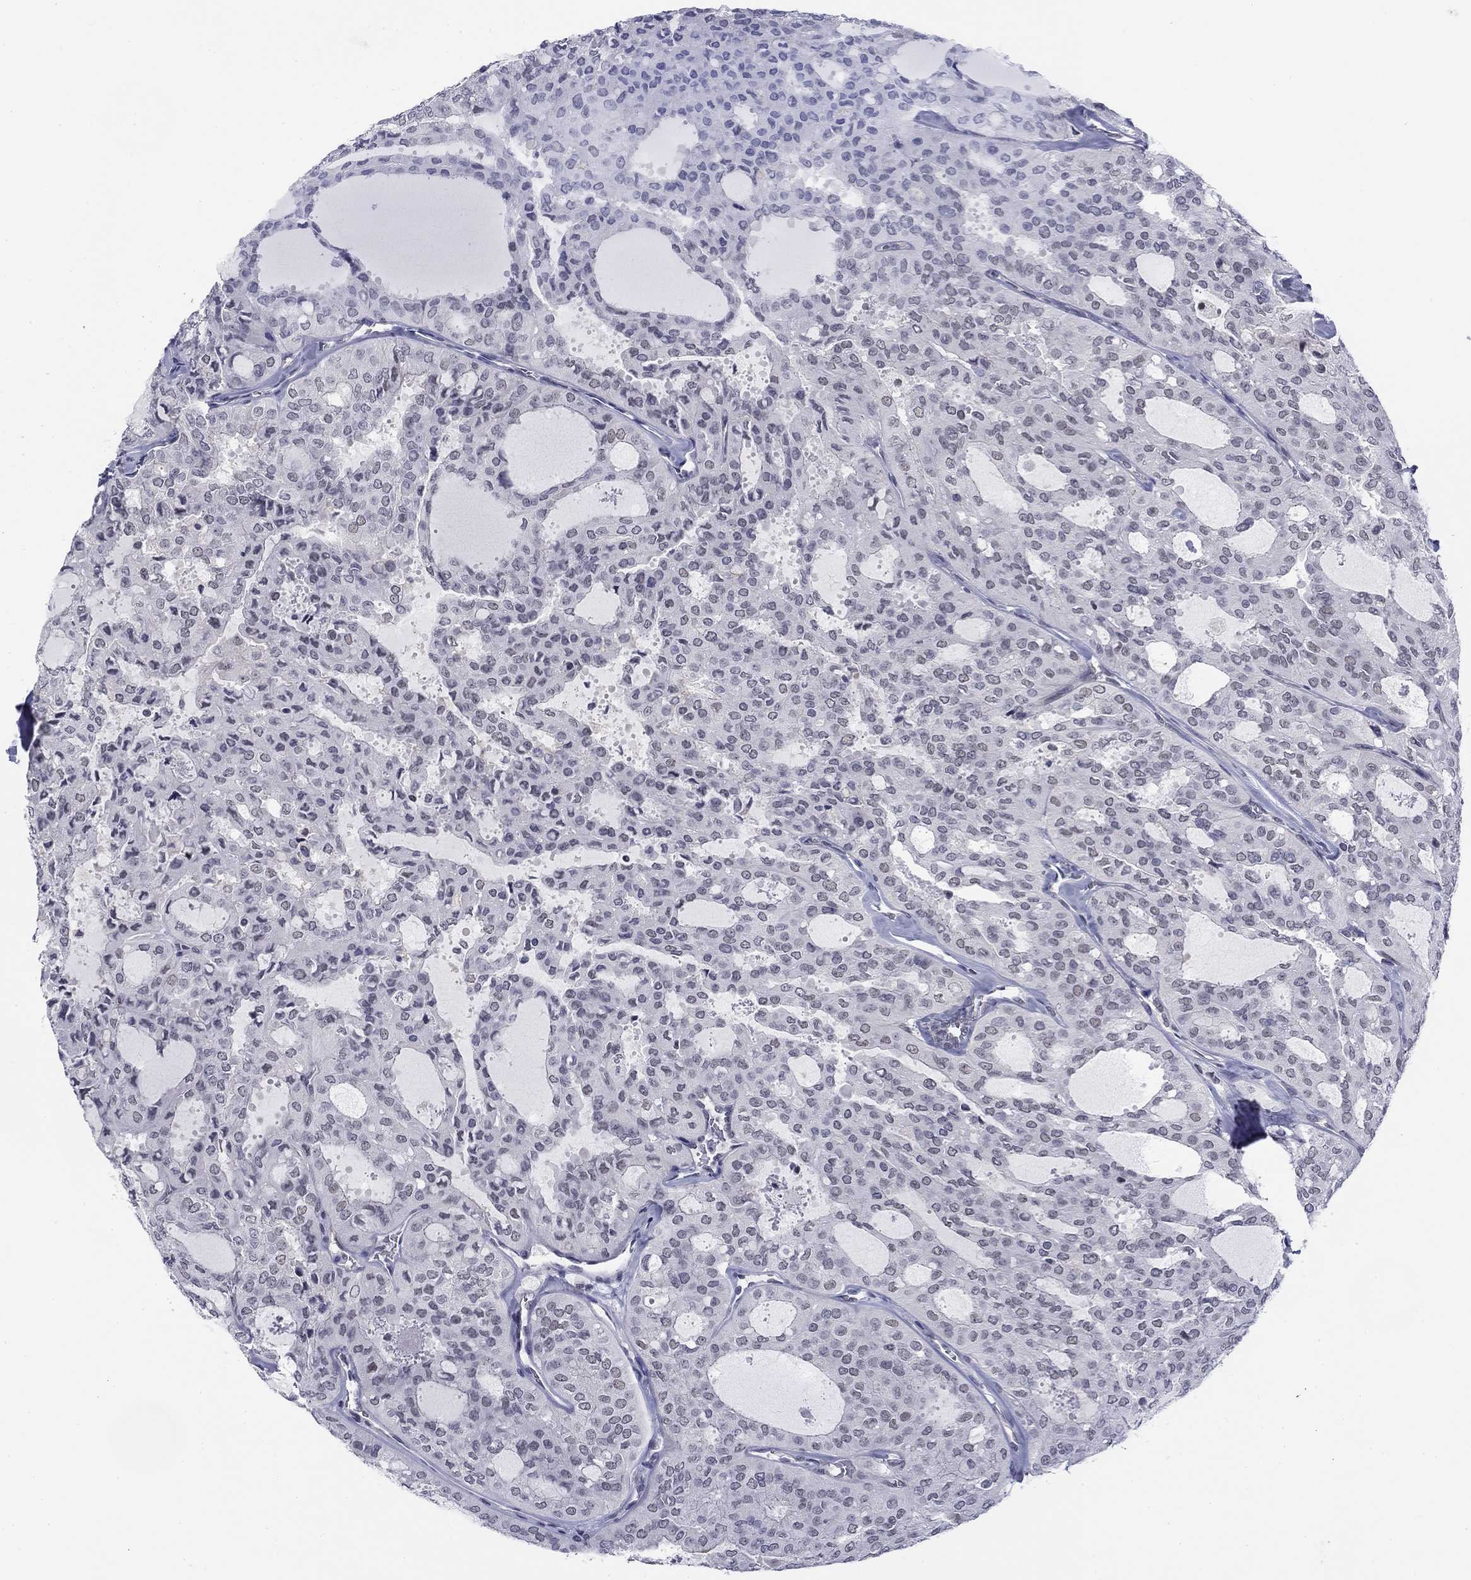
{"staining": {"intensity": "weak", "quantity": "25%-75%", "location": "nuclear"}, "tissue": "thyroid cancer", "cell_type": "Tumor cells", "image_type": "cancer", "snomed": [{"axis": "morphology", "description": "Follicular adenoma carcinoma, NOS"}, {"axis": "topography", "description": "Thyroid gland"}], "caption": "Immunohistochemistry (IHC) histopathology image of human thyroid cancer stained for a protein (brown), which demonstrates low levels of weak nuclear positivity in about 25%-75% of tumor cells.", "gene": "TIGD4", "patient": {"sex": "male", "age": 75}}